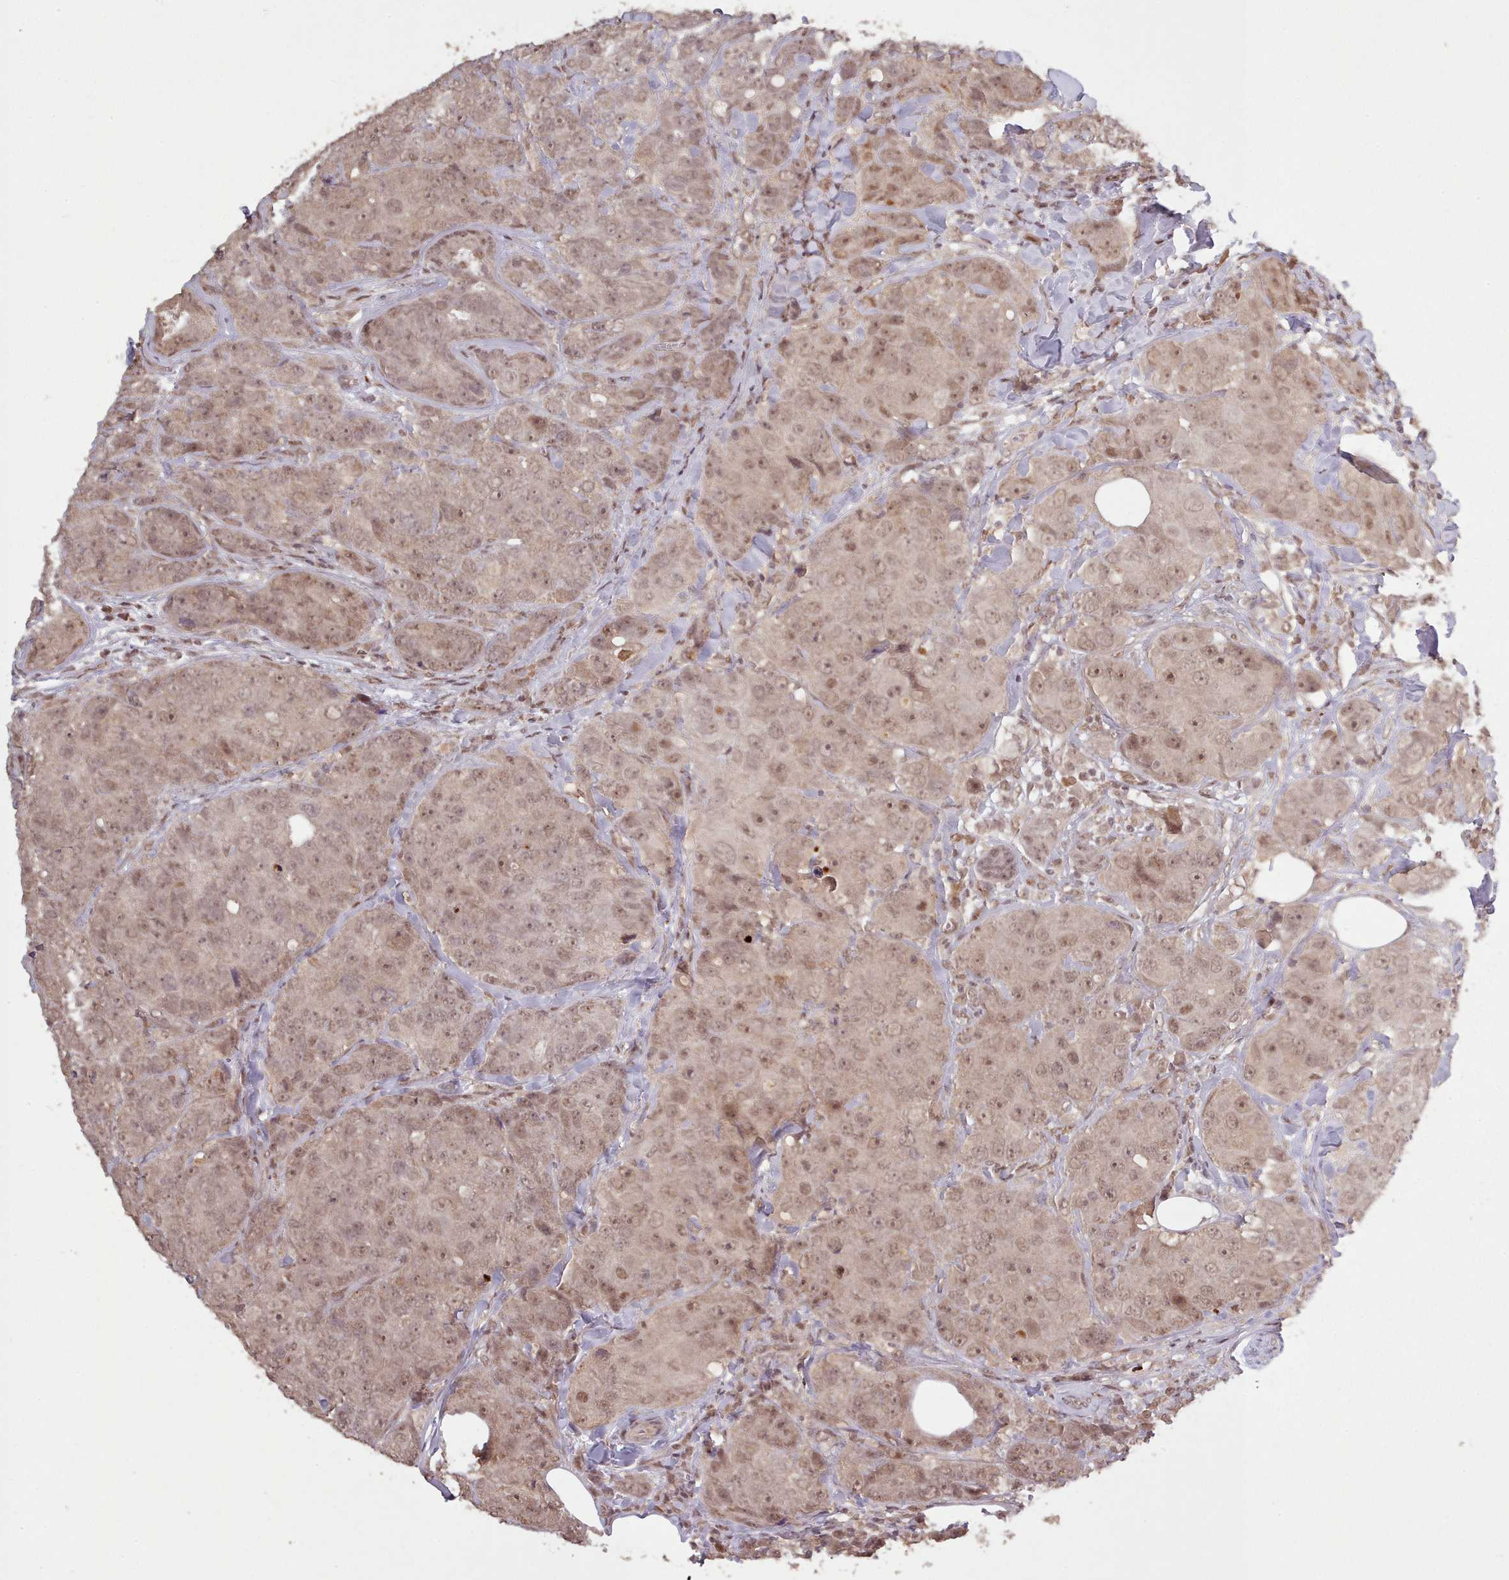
{"staining": {"intensity": "moderate", "quantity": "25%-75%", "location": "nuclear"}, "tissue": "breast cancer", "cell_type": "Tumor cells", "image_type": "cancer", "snomed": [{"axis": "morphology", "description": "Duct carcinoma"}, {"axis": "topography", "description": "Breast"}], "caption": "Immunohistochemistry (IHC) image of neoplastic tissue: breast cancer (intraductal carcinoma) stained using IHC shows medium levels of moderate protein expression localized specifically in the nuclear of tumor cells, appearing as a nuclear brown color.", "gene": "CDC6", "patient": {"sex": "female", "age": 43}}